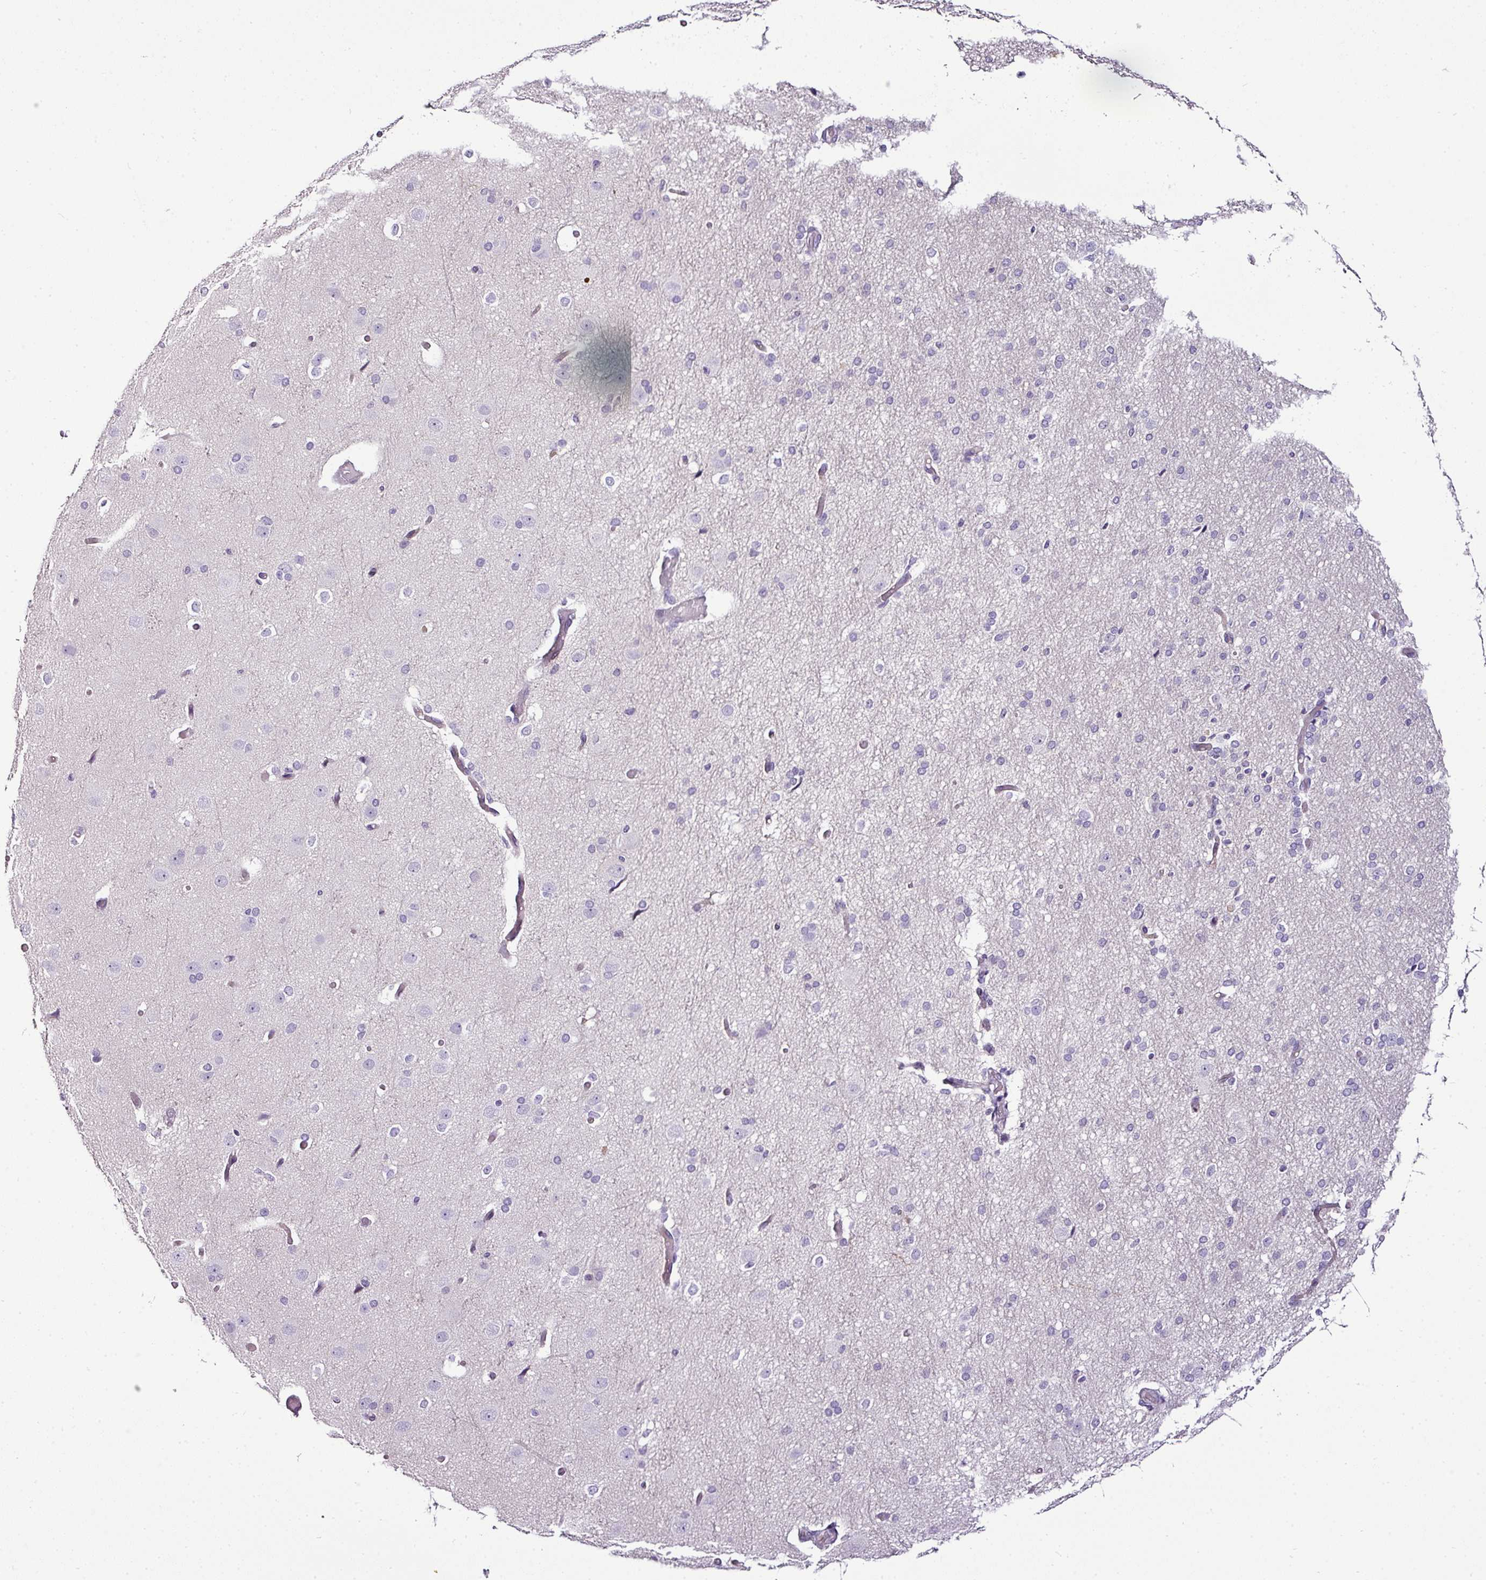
{"staining": {"intensity": "negative", "quantity": "none", "location": "none"}, "tissue": "cerebral cortex", "cell_type": "Endothelial cells", "image_type": "normal", "snomed": [{"axis": "morphology", "description": "Normal tissue, NOS"}, {"axis": "morphology", "description": "Inflammation, NOS"}, {"axis": "topography", "description": "Cerebral cortex"}], "caption": "A high-resolution micrograph shows IHC staining of normal cerebral cortex, which reveals no significant expression in endothelial cells.", "gene": "TEX30", "patient": {"sex": "male", "age": 6}}